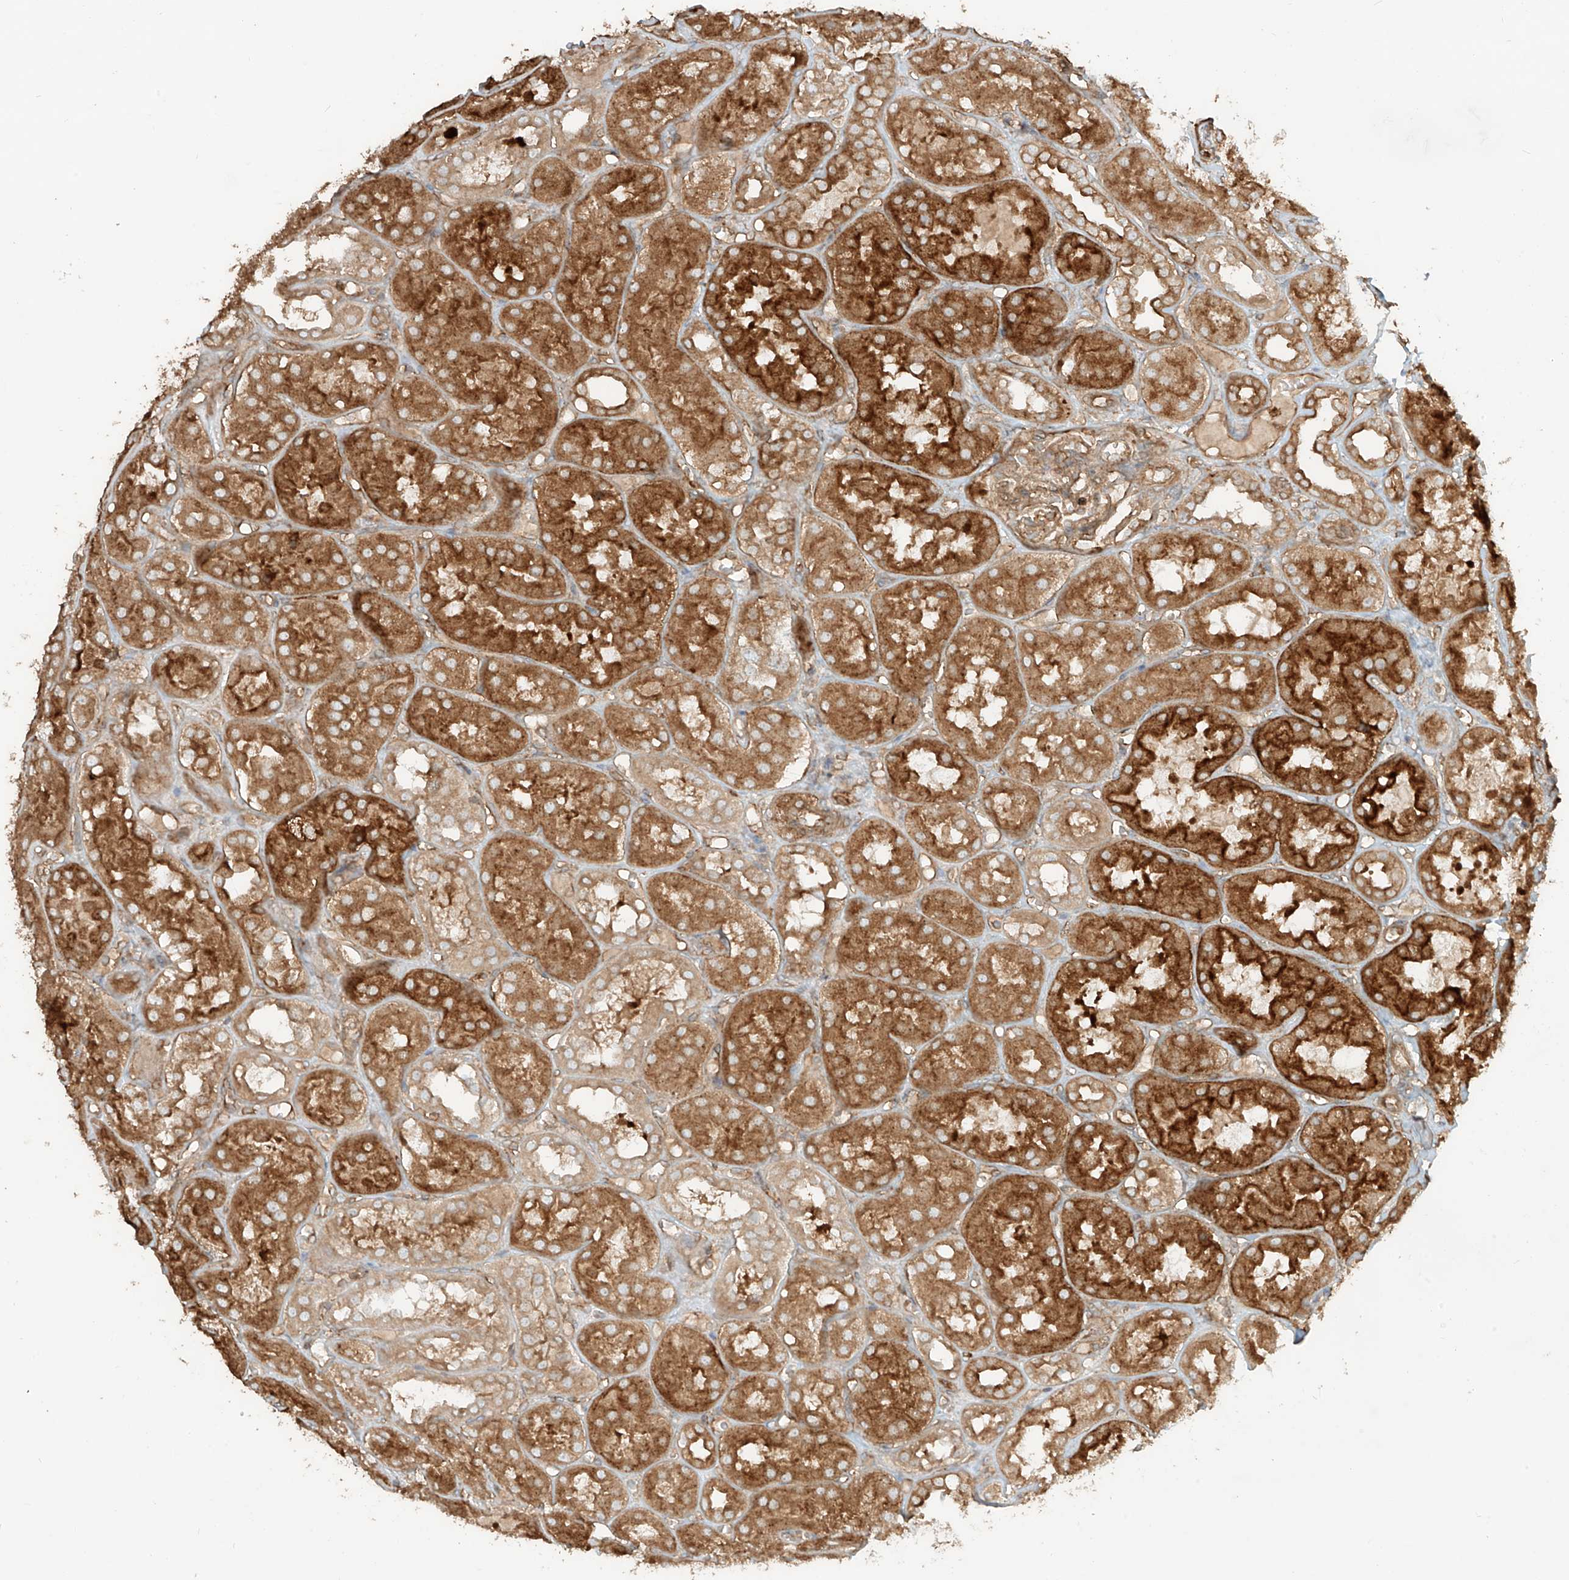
{"staining": {"intensity": "moderate", "quantity": ">75%", "location": "cytoplasmic/membranous"}, "tissue": "kidney", "cell_type": "Cells in glomeruli", "image_type": "normal", "snomed": [{"axis": "morphology", "description": "Normal tissue, NOS"}, {"axis": "topography", "description": "Kidney"}], "caption": "This micrograph exhibits immunohistochemistry staining of benign kidney, with medium moderate cytoplasmic/membranous positivity in approximately >75% of cells in glomeruli.", "gene": "CCDC115", "patient": {"sex": "male", "age": 16}}